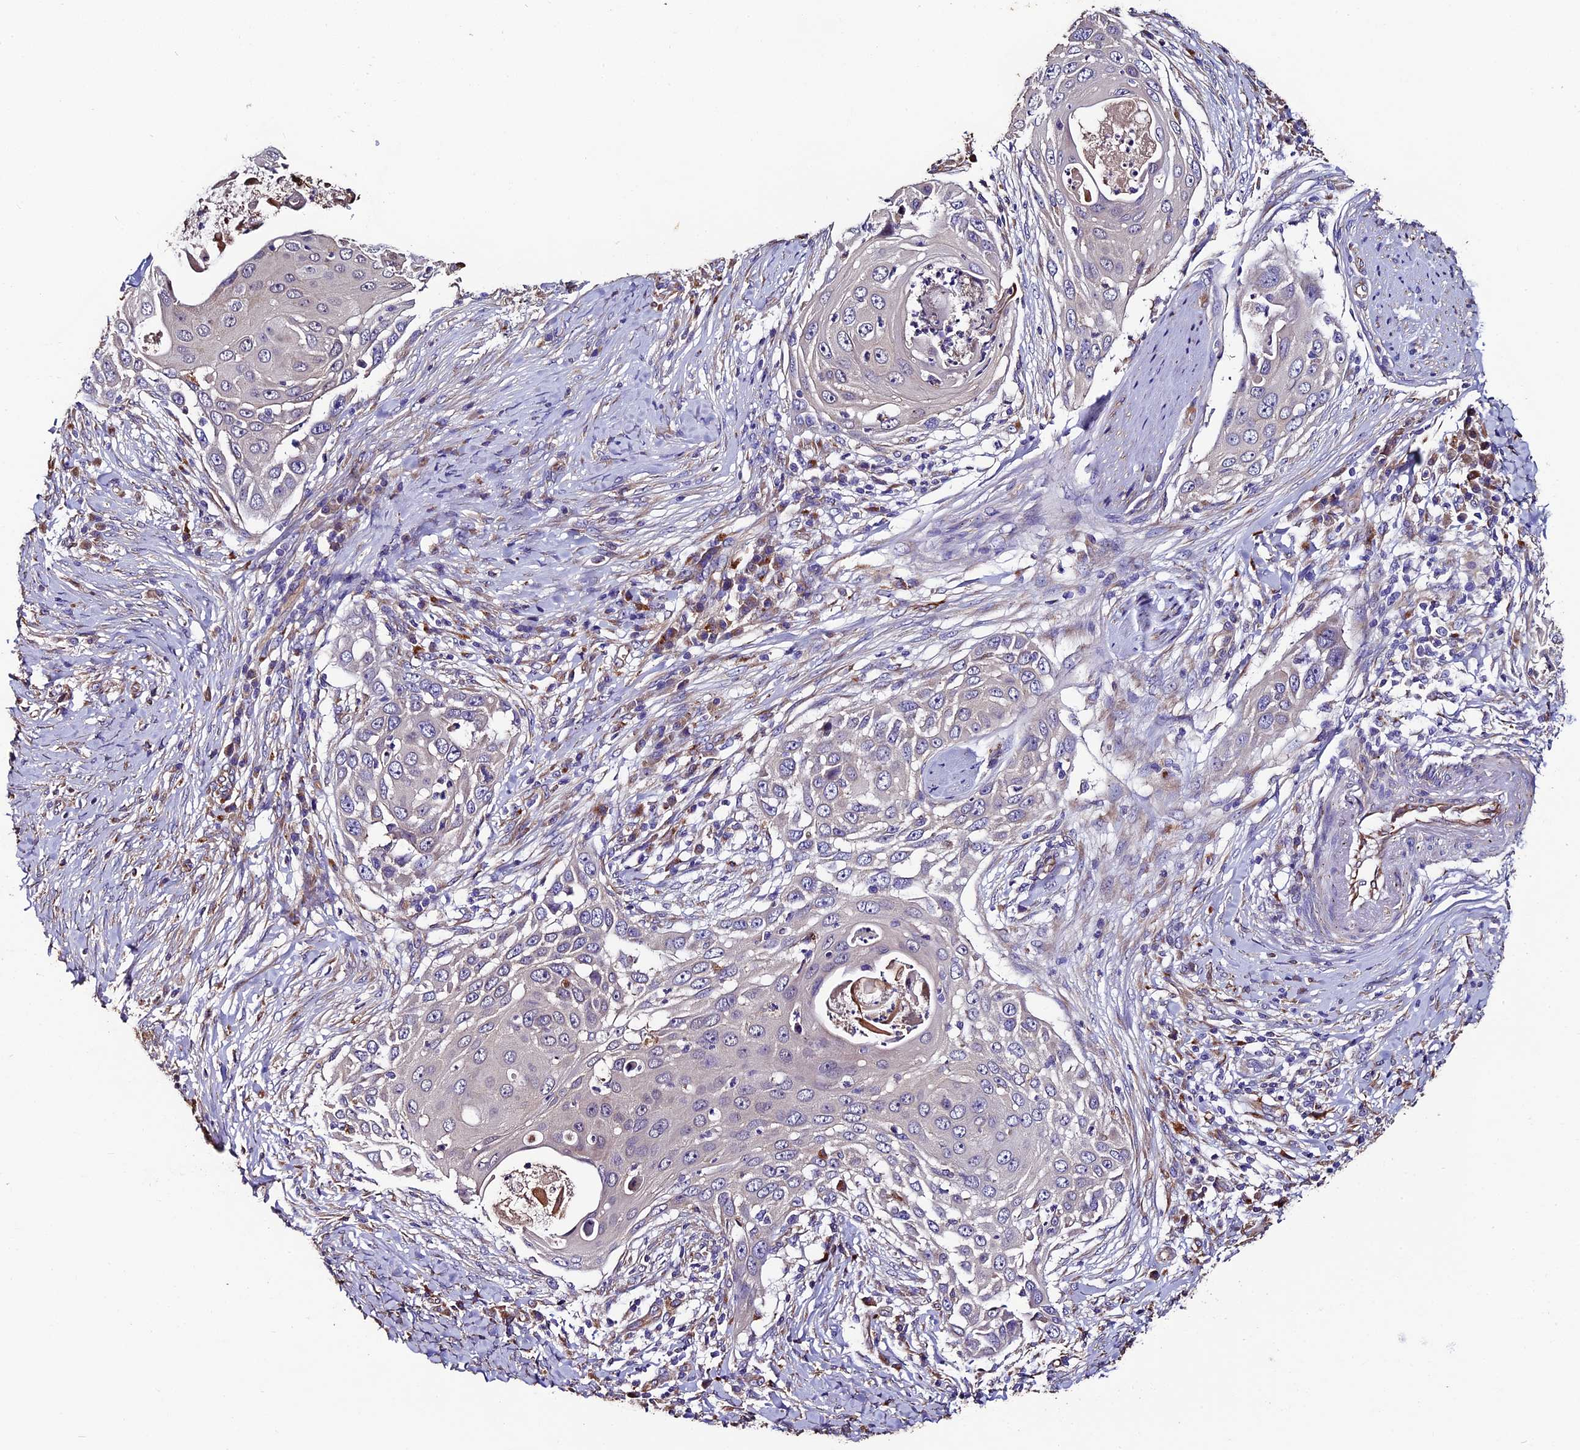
{"staining": {"intensity": "negative", "quantity": "none", "location": "none"}, "tissue": "skin cancer", "cell_type": "Tumor cells", "image_type": "cancer", "snomed": [{"axis": "morphology", "description": "Squamous cell carcinoma, NOS"}, {"axis": "topography", "description": "Skin"}], "caption": "Immunohistochemistry photomicrograph of neoplastic tissue: squamous cell carcinoma (skin) stained with DAB (3,3'-diaminobenzidine) demonstrates no significant protein positivity in tumor cells.", "gene": "CLN5", "patient": {"sex": "female", "age": 44}}